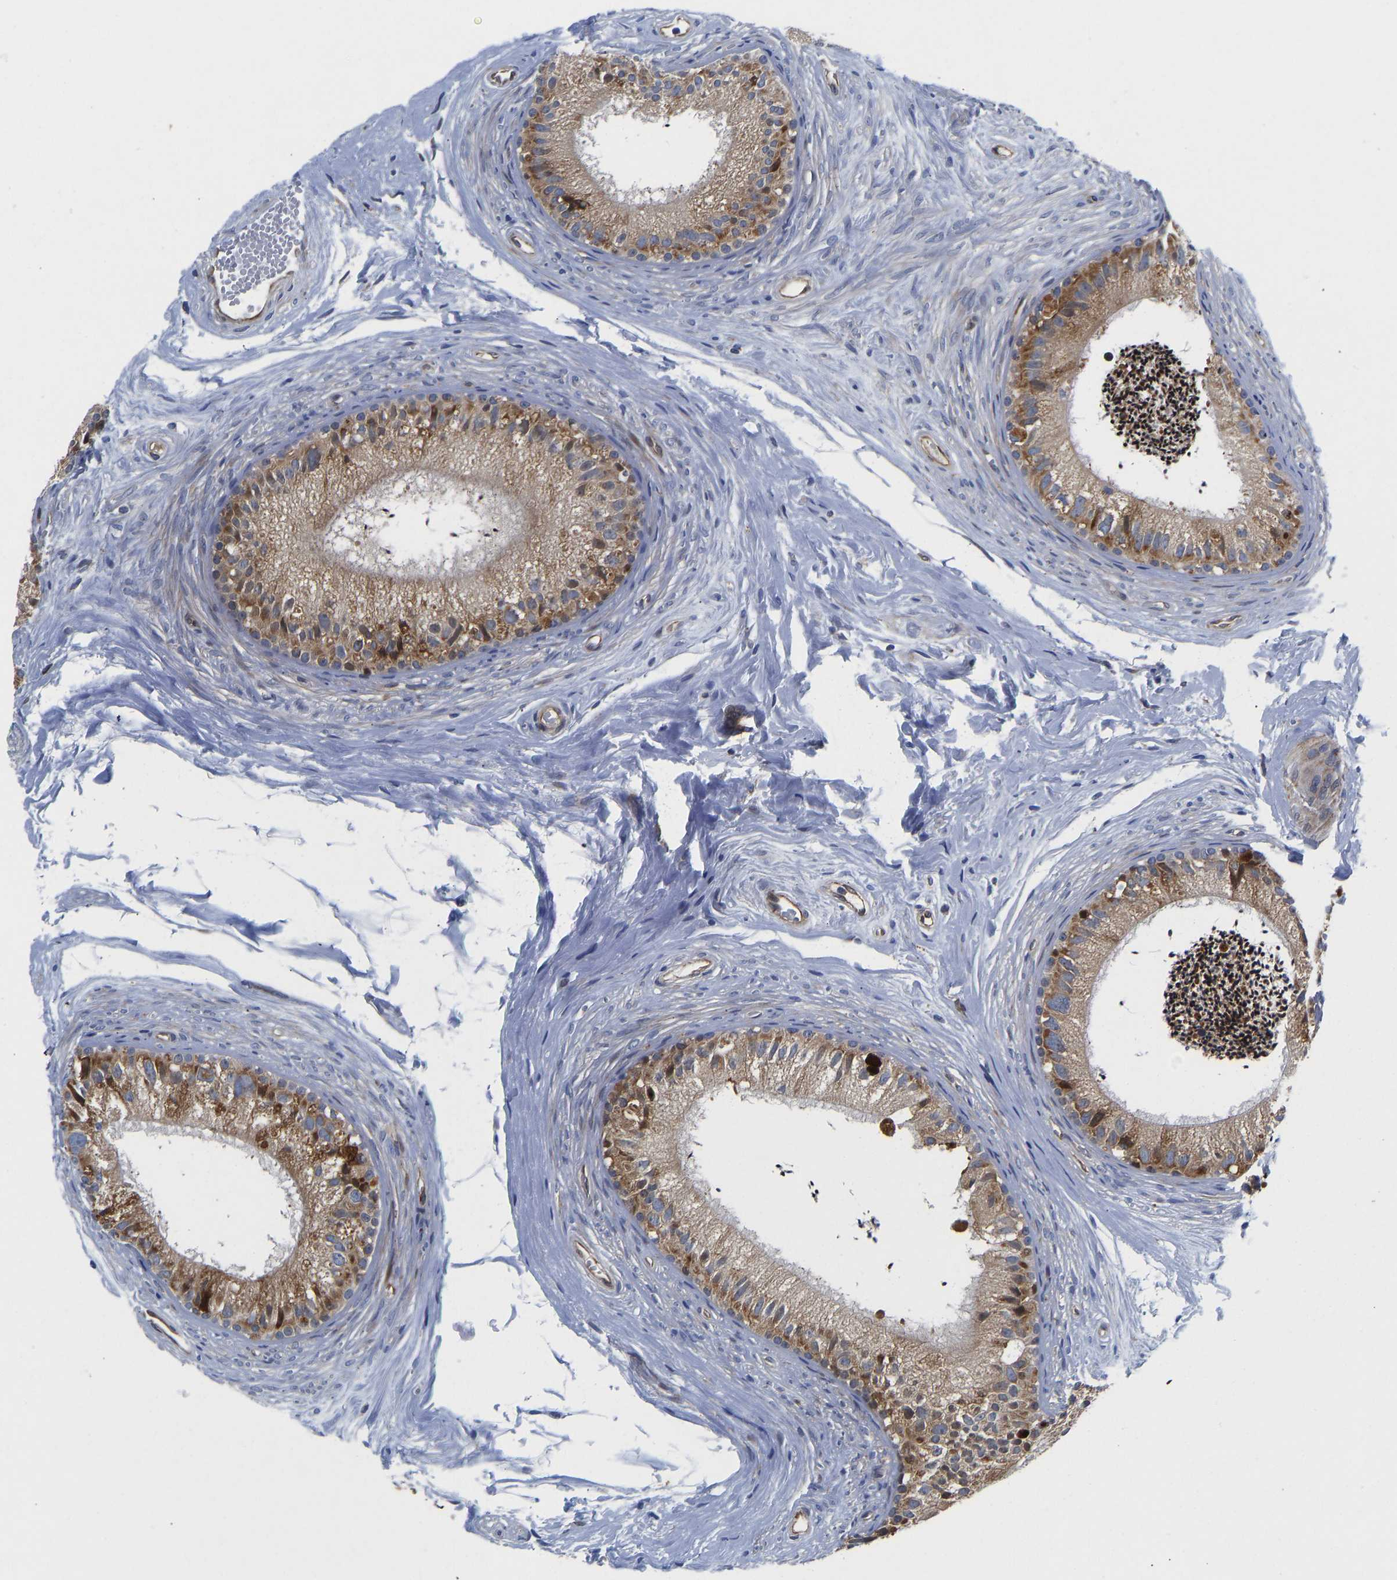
{"staining": {"intensity": "moderate", "quantity": ">75%", "location": "cytoplasmic/membranous"}, "tissue": "epididymis", "cell_type": "Glandular cells", "image_type": "normal", "snomed": [{"axis": "morphology", "description": "Normal tissue, NOS"}, {"axis": "topography", "description": "Epididymis"}], "caption": "Glandular cells reveal medium levels of moderate cytoplasmic/membranous positivity in about >75% of cells in unremarkable human epididymis. The staining was performed using DAB, with brown indicating positive protein expression. Nuclei are stained blue with hematoxylin.", "gene": "TMEM38B", "patient": {"sex": "male", "age": 56}}